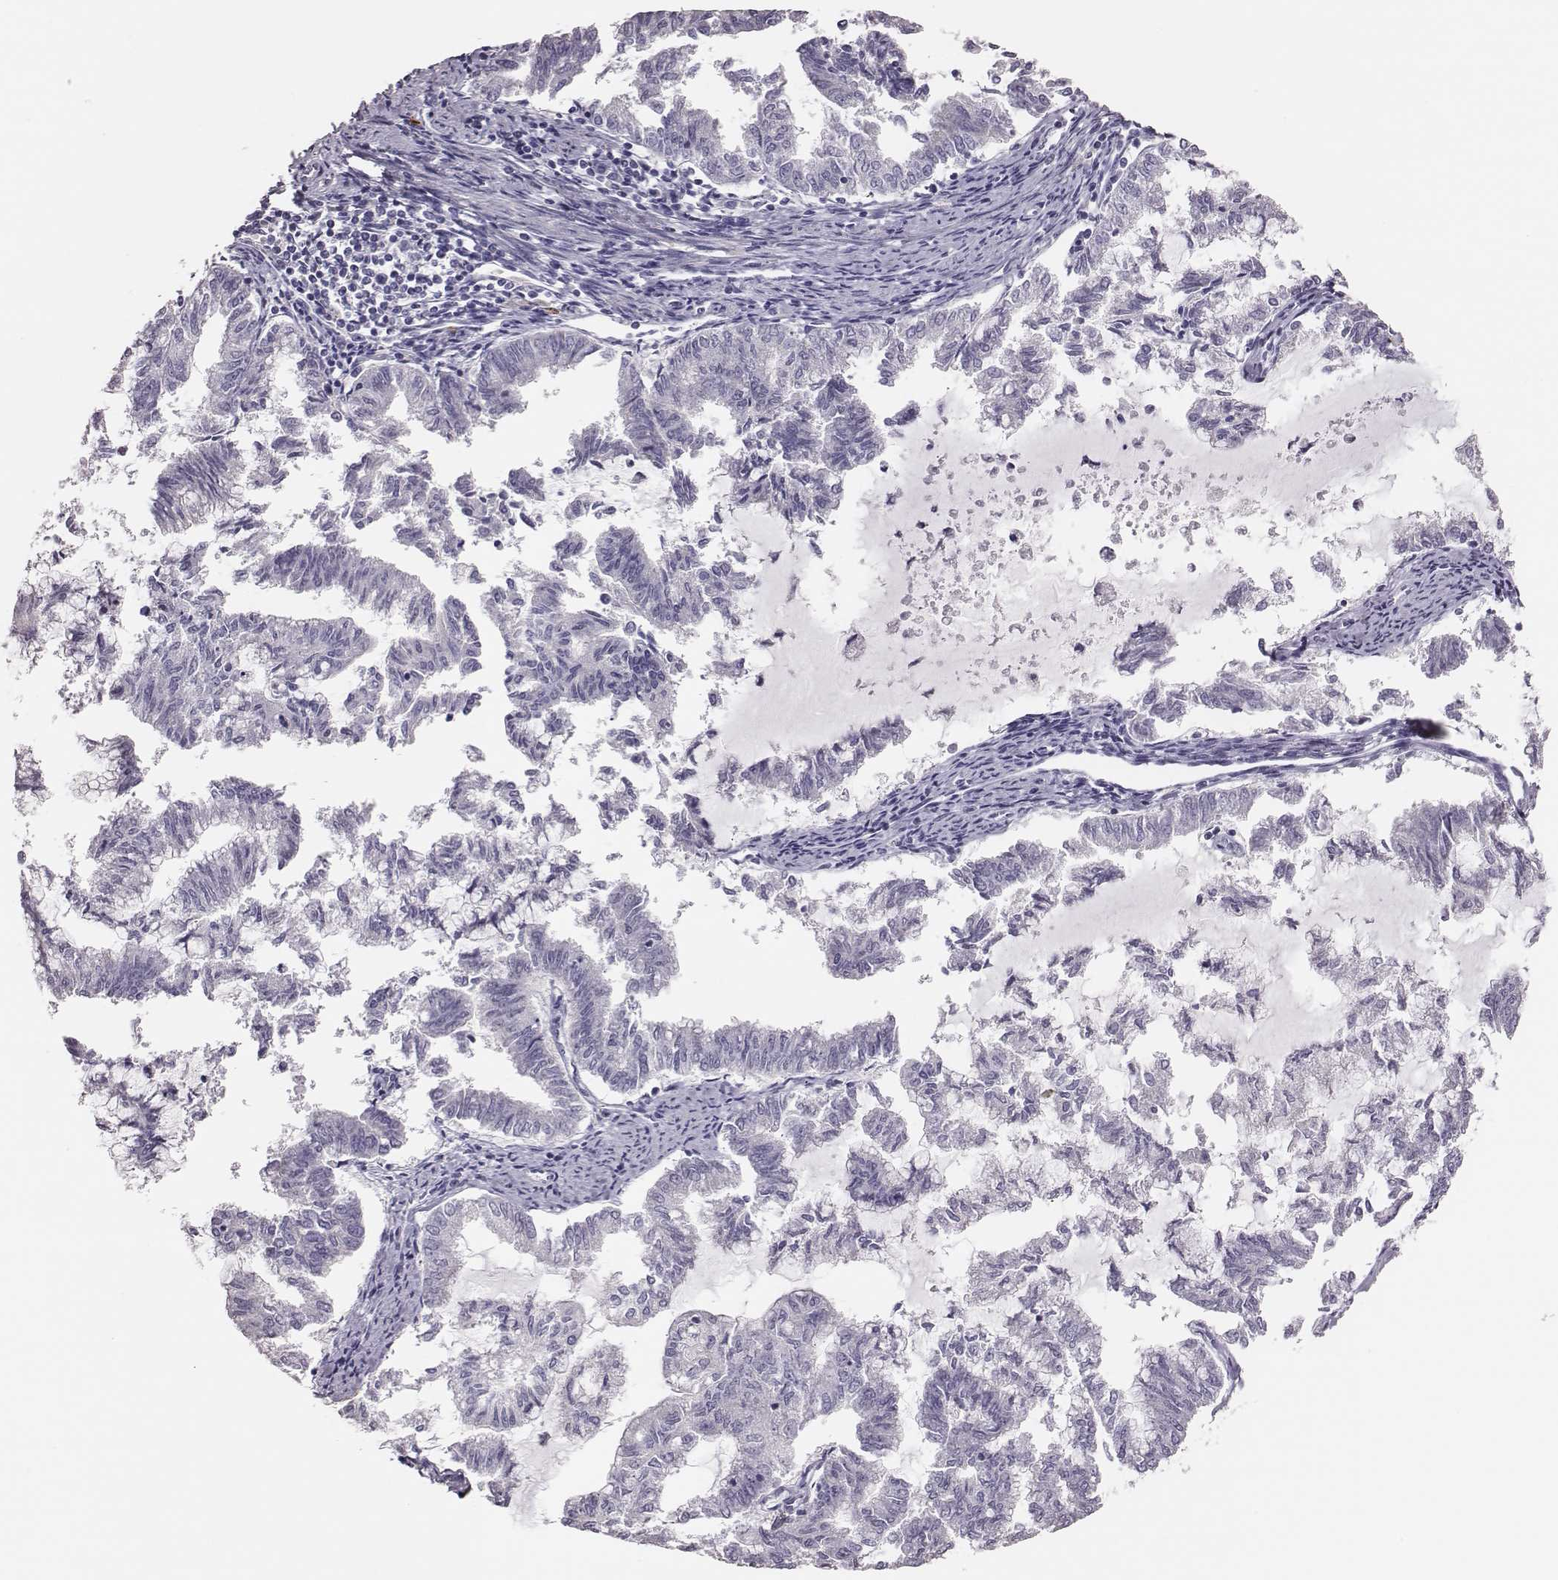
{"staining": {"intensity": "negative", "quantity": "none", "location": "none"}, "tissue": "endometrial cancer", "cell_type": "Tumor cells", "image_type": "cancer", "snomed": [{"axis": "morphology", "description": "Adenocarcinoma, NOS"}, {"axis": "topography", "description": "Endometrium"}], "caption": "This is an immunohistochemistry photomicrograph of adenocarcinoma (endometrial). There is no expression in tumor cells.", "gene": "P2RY10", "patient": {"sex": "female", "age": 79}}